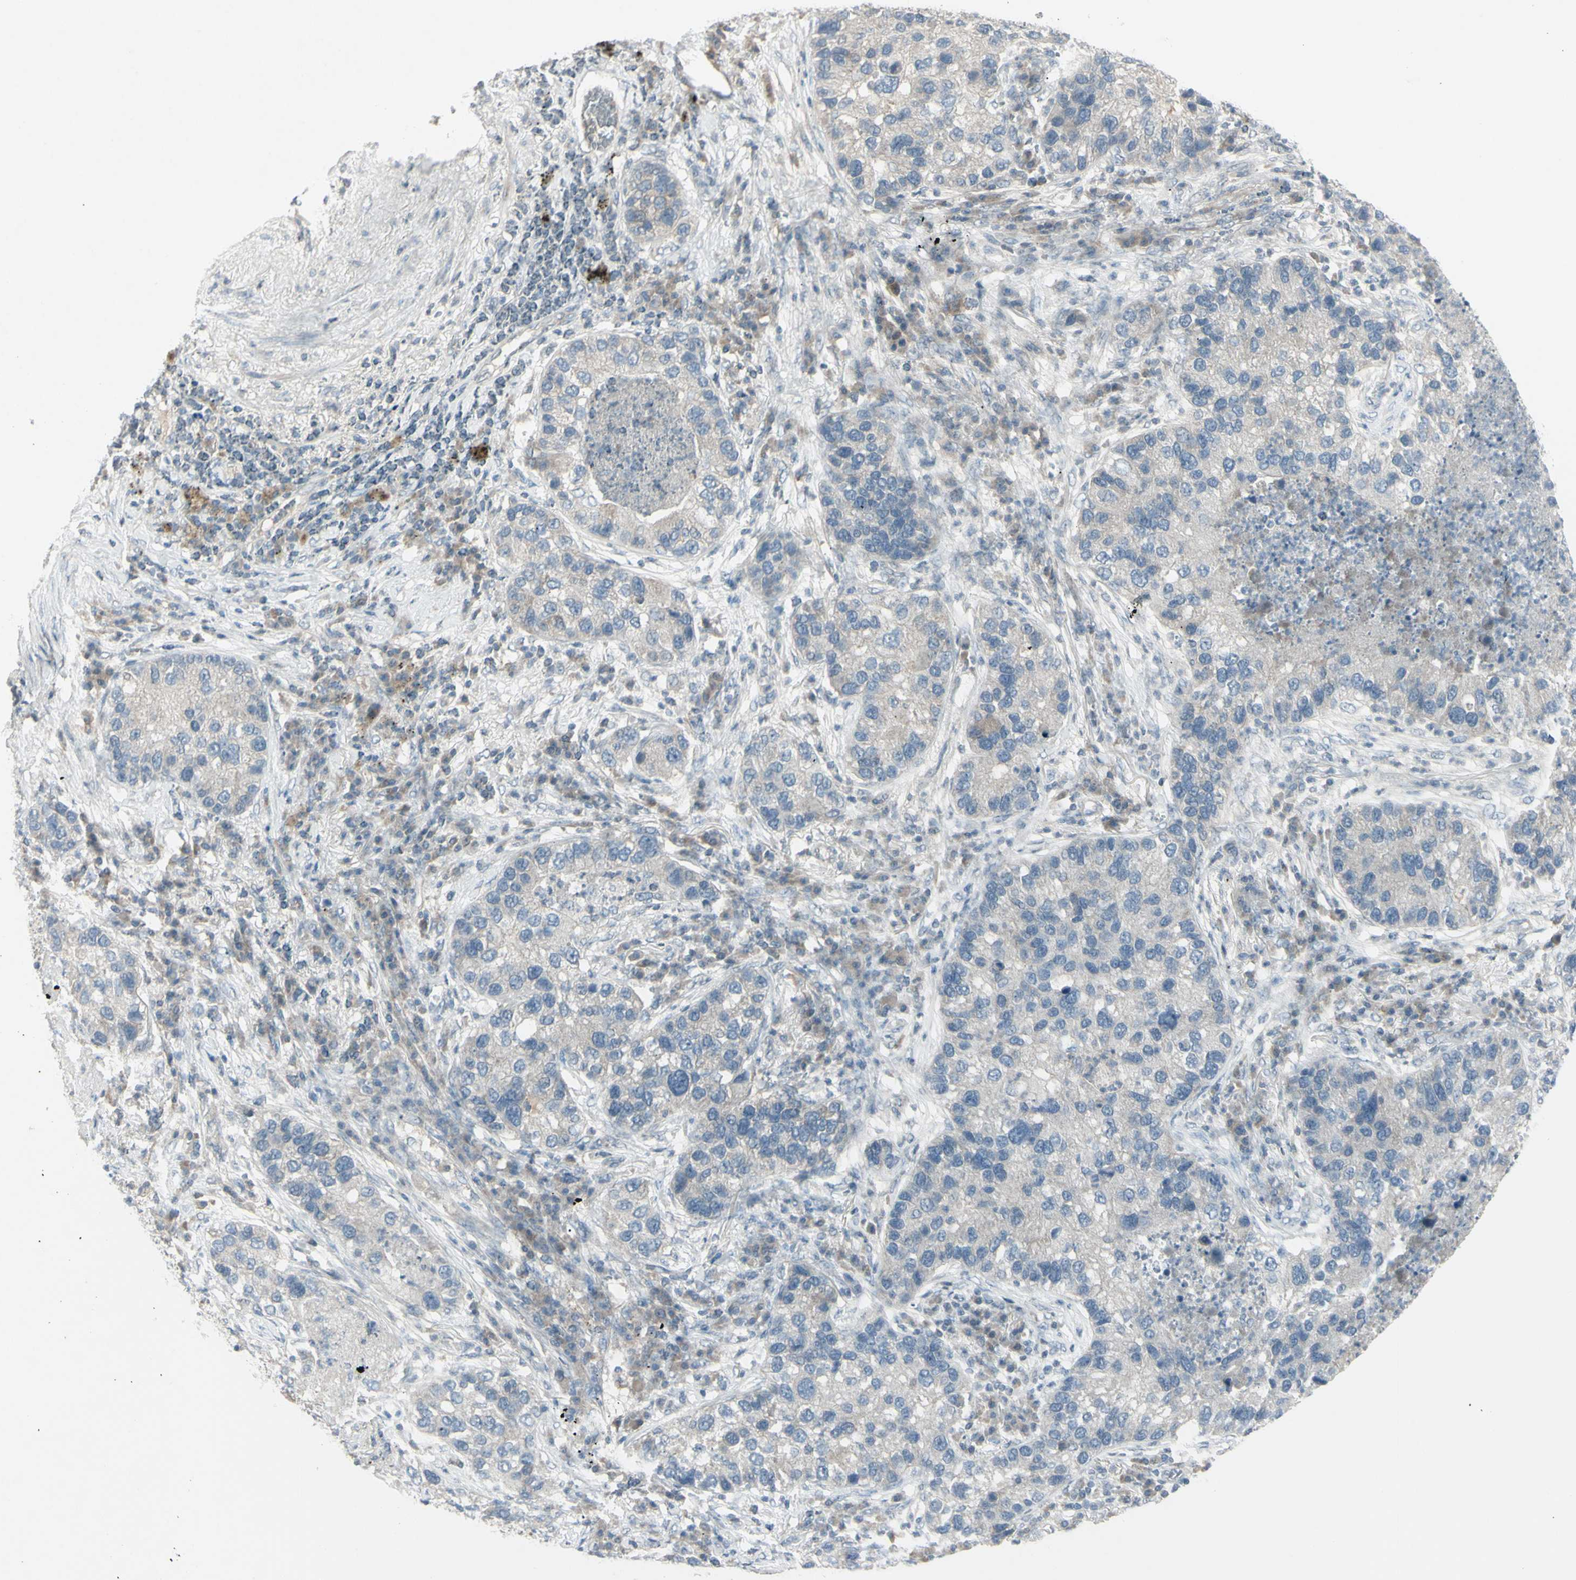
{"staining": {"intensity": "negative", "quantity": "none", "location": "none"}, "tissue": "lung cancer", "cell_type": "Tumor cells", "image_type": "cancer", "snomed": [{"axis": "morphology", "description": "Normal tissue, NOS"}, {"axis": "morphology", "description": "Adenocarcinoma, NOS"}, {"axis": "topography", "description": "Bronchus"}, {"axis": "topography", "description": "Lung"}], "caption": "High power microscopy photomicrograph of an immunohistochemistry (IHC) photomicrograph of adenocarcinoma (lung), revealing no significant positivity in tumor cells.", "gene": "SH3GL2", "patient": {"sex": "male", "age": 54}}